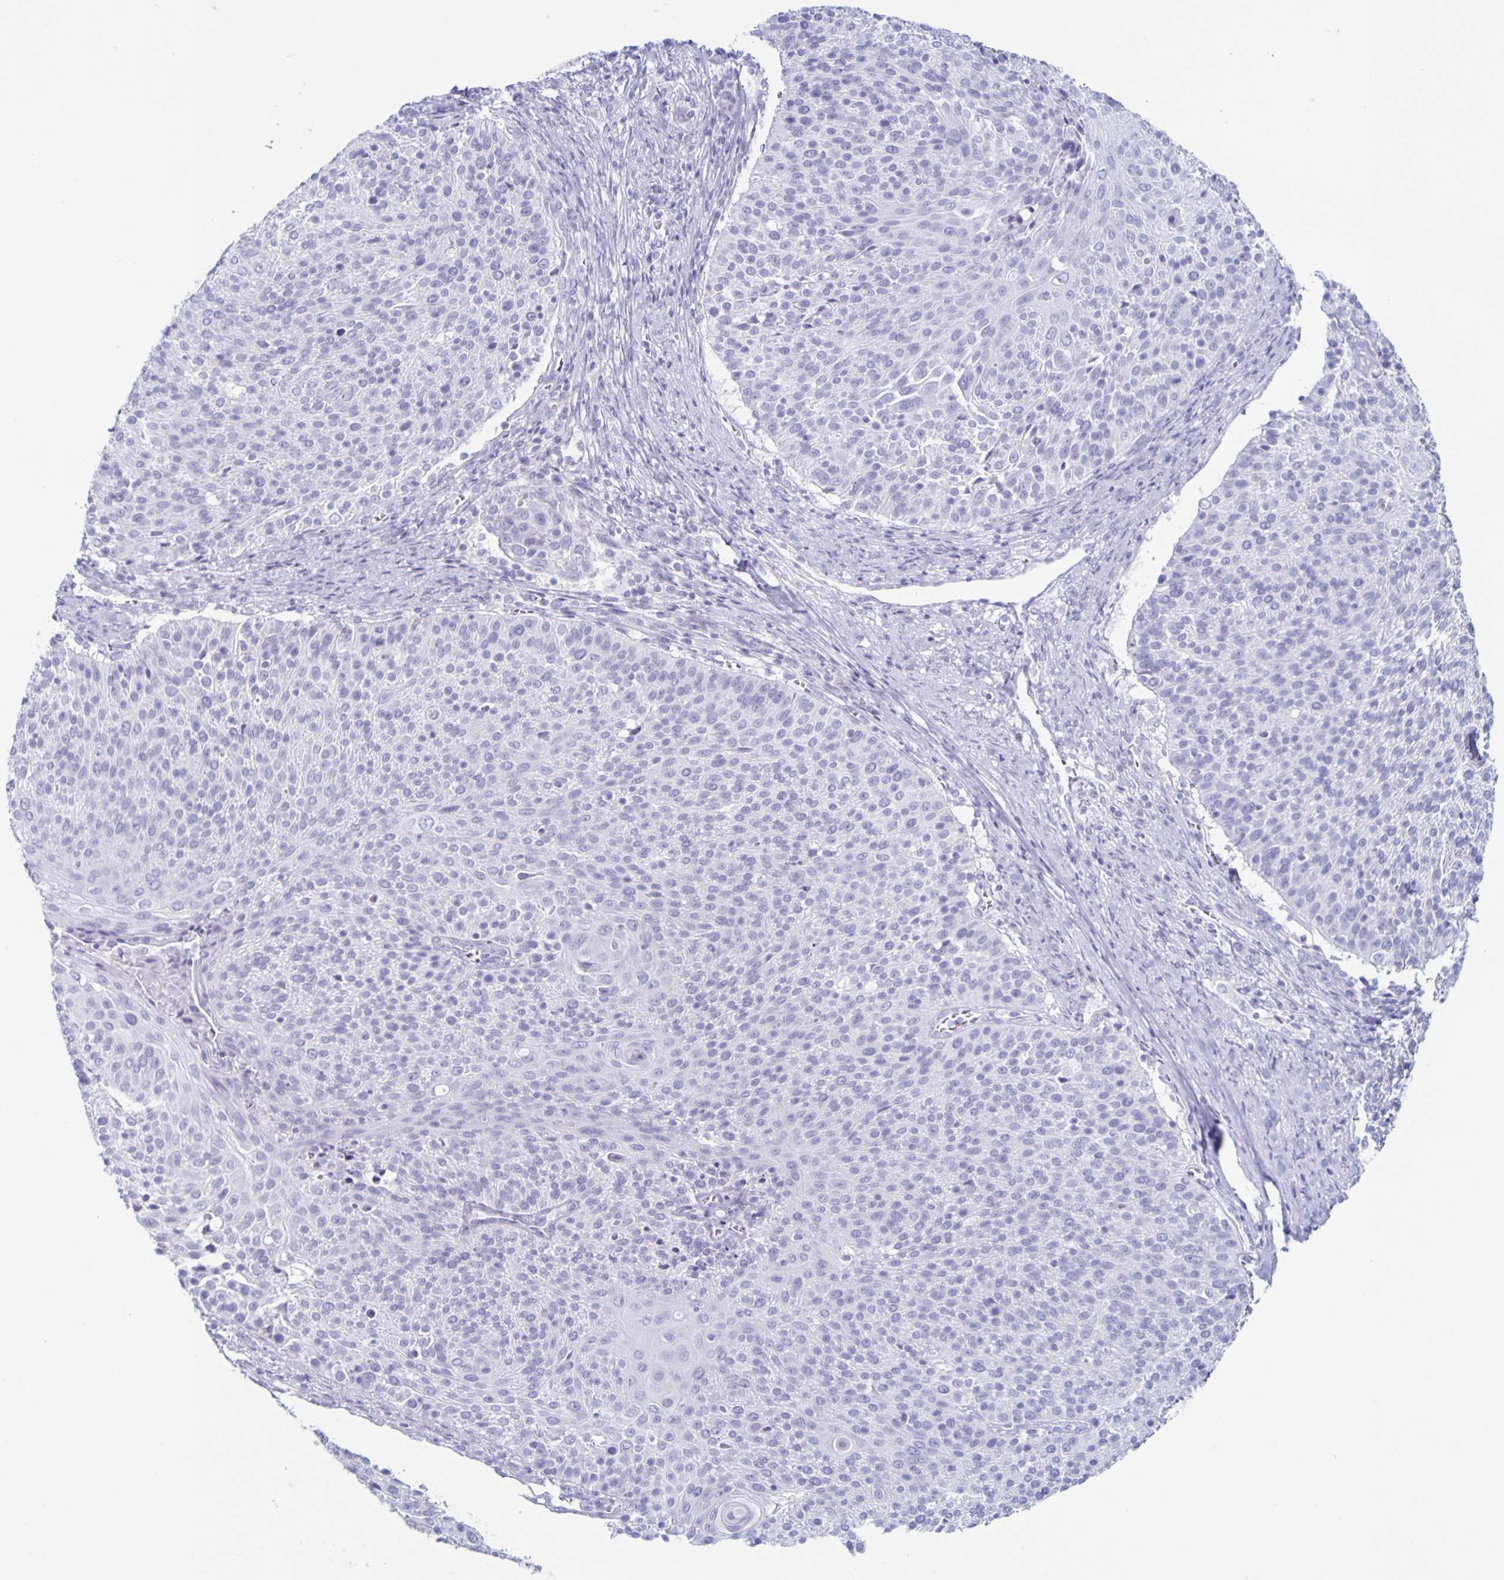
{"staining": {"intensity": "negative", "quantity": "none", "location": "none"}, "tissue": "cervical cancer", "cell_type": "Tumor cells", "image_type": "cancer", "snomed": [{"axis": "morphology", "description": "Squamous cell carcinoma, NOS"}, {"axis": "topography", "description": "Cervix"}], "caption": "A high-resolution image shows immunohistochemistry (IHC) staining of cervical cancer (squamous cell carcinoma), which displays no significant positivity in tumor cells. (Brightfield microscopy of DAB (3,3'-diaminobenzidine) immunohistochemistry at high magnification).", "gene": "CT45A5", "patient": {"sex": "female", "age": 31}}